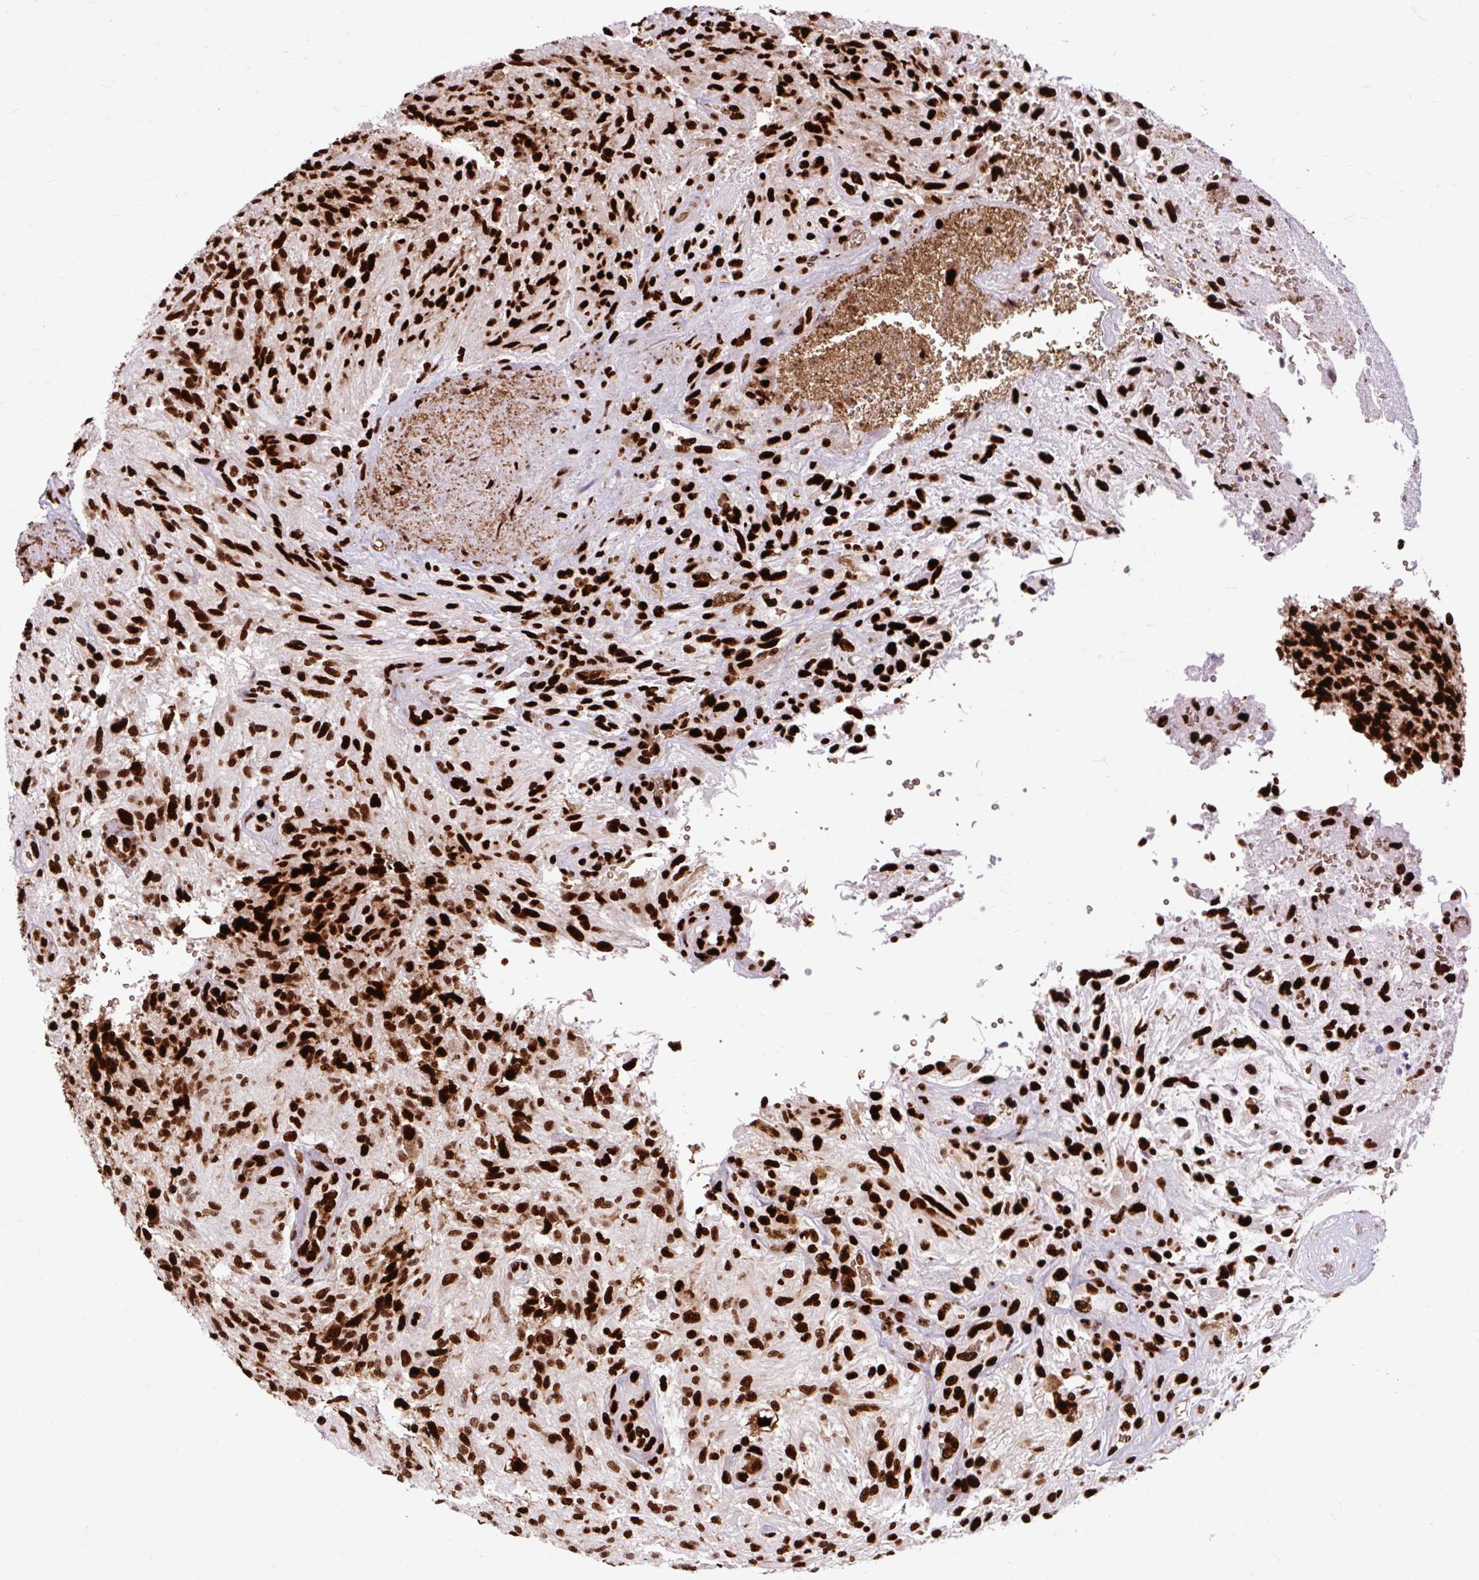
{"staining": {"intensity": "strong", "quantity": ">75%", "location": "nuclear"}, "tissue": "glioma", "cell_type": "Tumor cells", "image_type": "cancer", "snomed": [{"axis": "morphology", "description": "Glioma, malignant, High grade"}, {"axis": "topography", "description": "Brain"}], "caption": "There is high levels of strong nuclear staining in tumor cells of high-grade glioma (malignant), as demonstrated by immunohistochemical staining (brown color).", "gene": "FUS", "patient": {"sex": "male", "age": 56}}